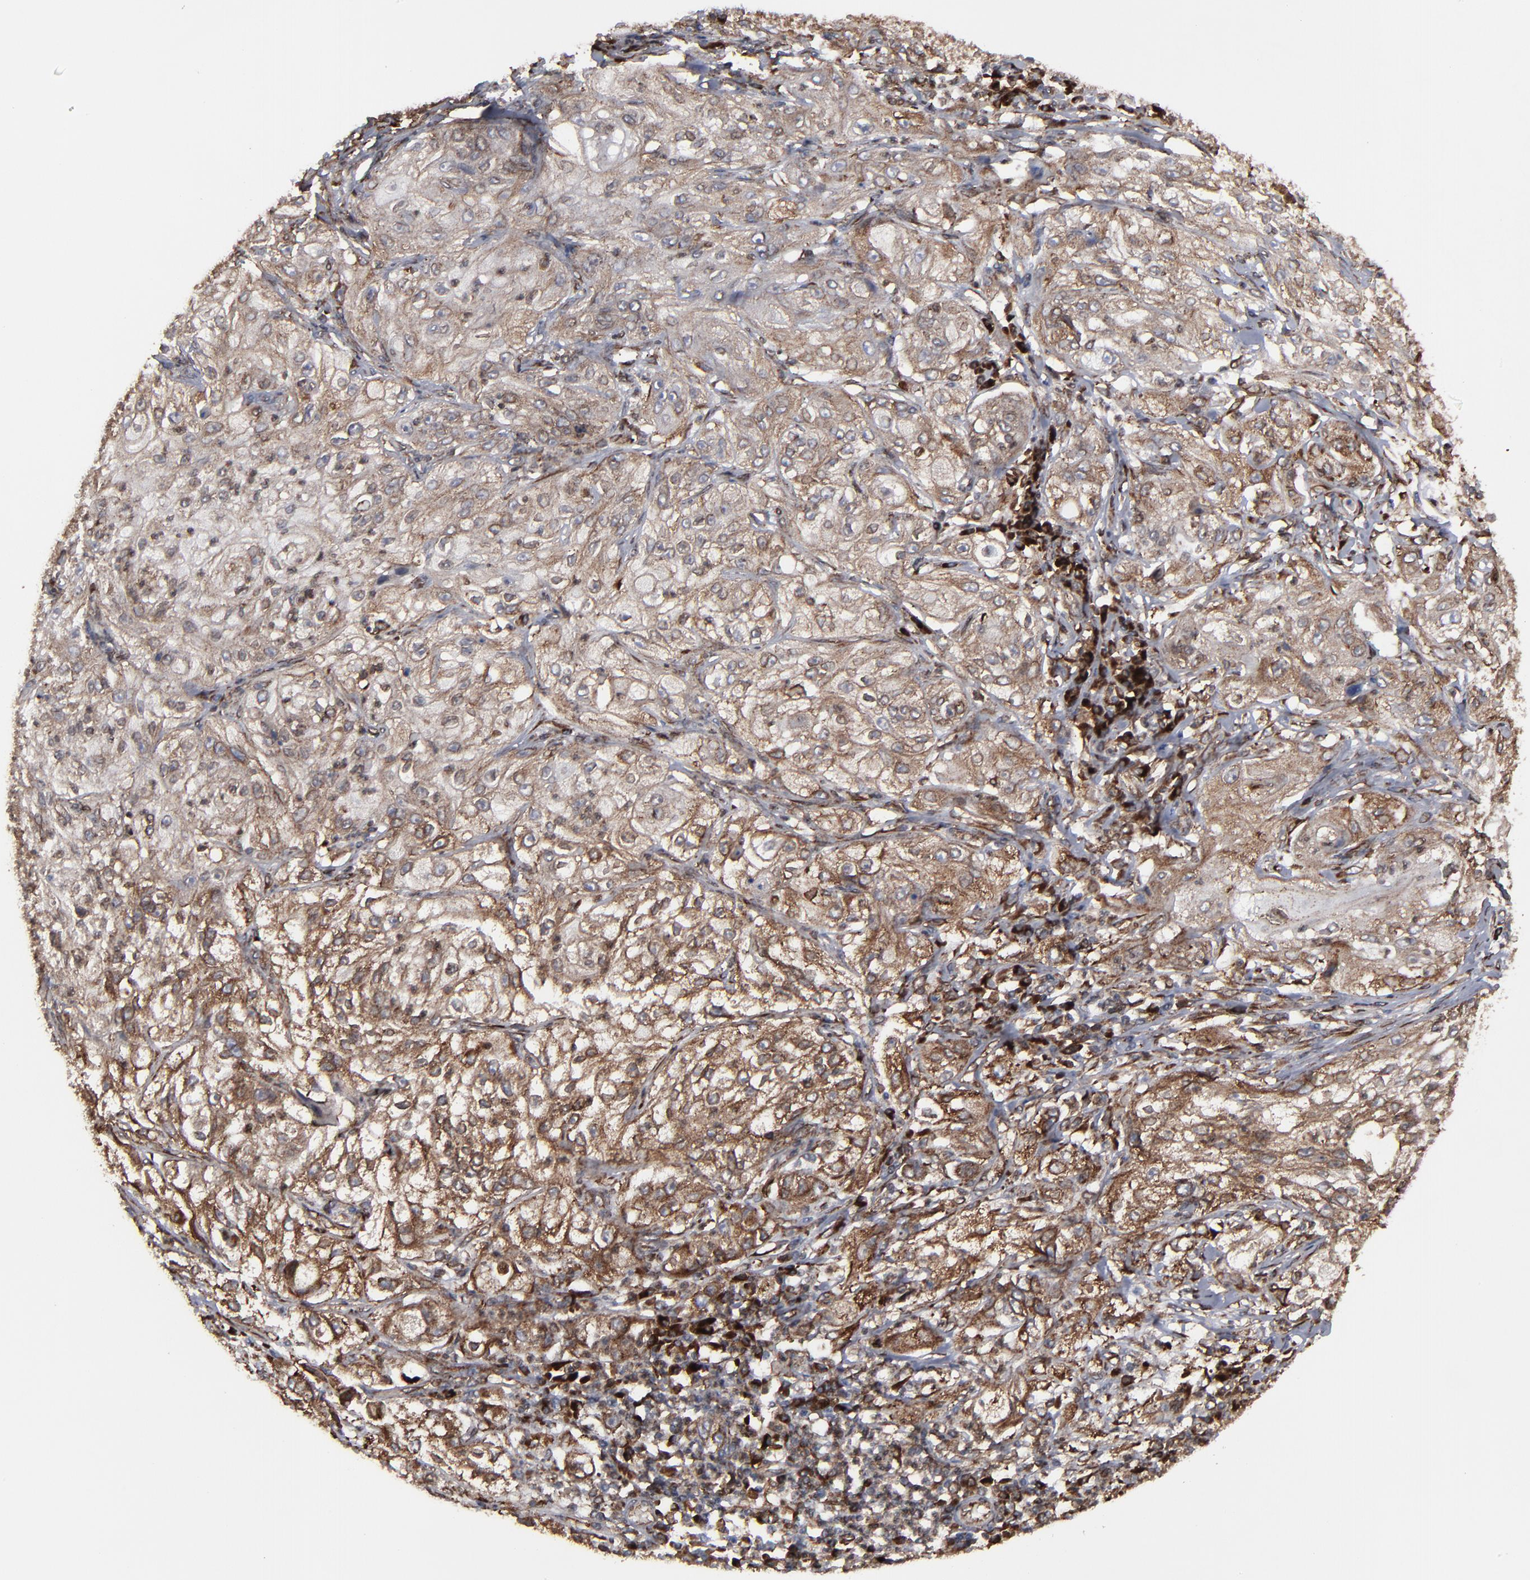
{"staining": {"intensity": "weak", "quantity": ">75%", "location": "cytoplasmic/membranous"}, "tissue": "lung cancer", "cell_type": "Tumor cells", "image_type": "cancer", "snomed": [{"axis": "morphology", "description": "Inflammation, NOS"}, {"axis": "morphology", "description": "Squamous cell carcinoma, NOS"}, {"axis": "topography", "description": "Lymph node"}, {"axis": "topography", "description": "Soft tissue"}, {"axis": "topography", "description": "Lung"}], "caption": "Lung cancer (squamous cell carcinoma) stained for a protein reveals weak cytoplasmic/membranous positivity in tumor cells. Immunohistochemistry (ihc) stains the protein in brown and the nuclei are stained blue.", "gene": "CNIH1", "patient": {"sex": "male", "age": 66}}